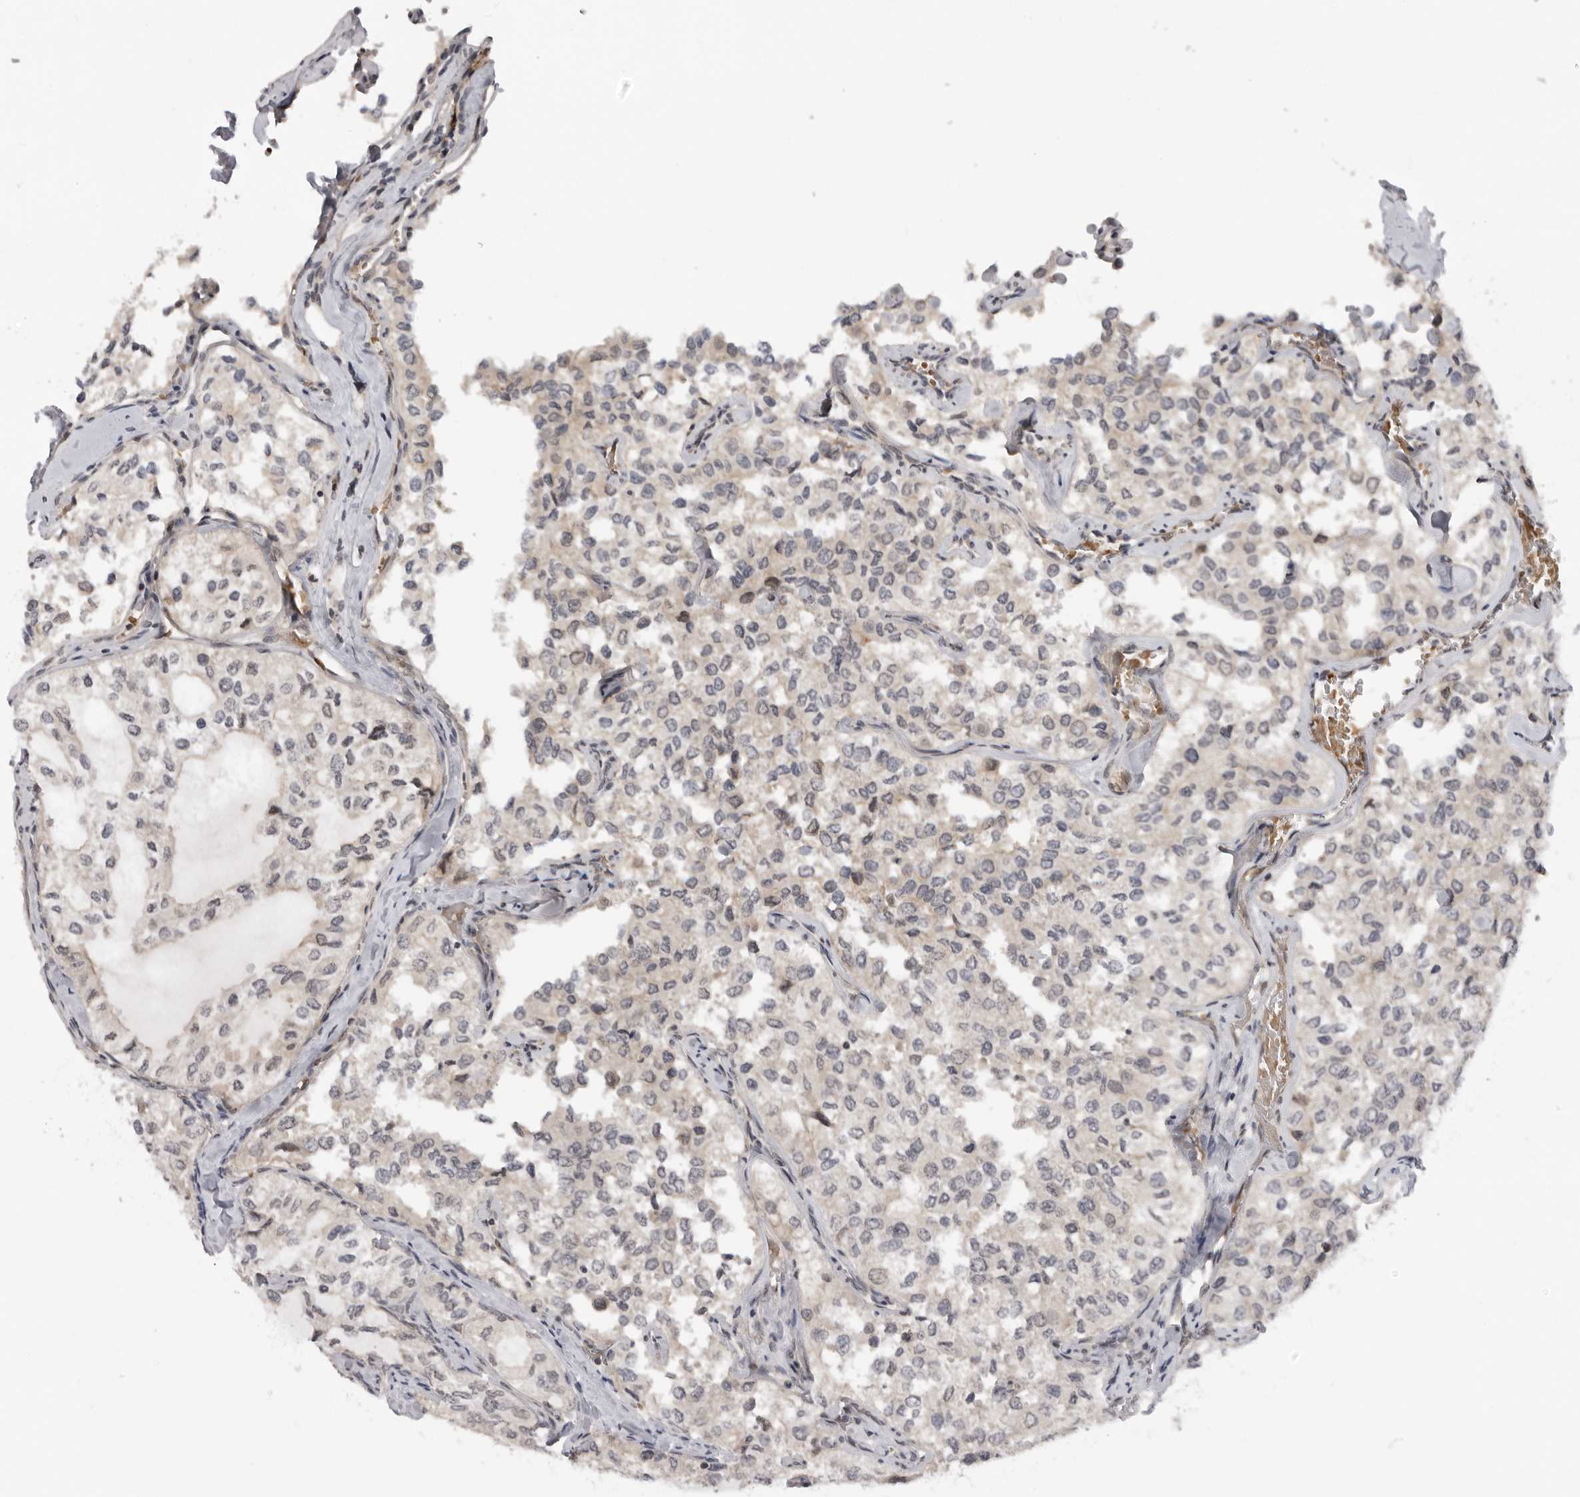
{"staining": {"intensity": "weak", "quantity": "25%-75%", "location": "nuclear"}, "tissue": "thyroid cancer", "cell_type": "Tumor cells", "image_type": "cancer", "snomed": [{"axis": "morphology", "description": "Follicular adenoma carcinoma, NOS"}, {"axis": "topography", "description": "Thyroid gland"}], "caption": "Approximately 25%-75% of tumor cells in thyroid follicular adenoma carcinoma show weak nuclear protein expression as visualized by brown immunohistochemical staining.", "gene": "ALPK2", "patient": {"sex": "male", "age": 75}}